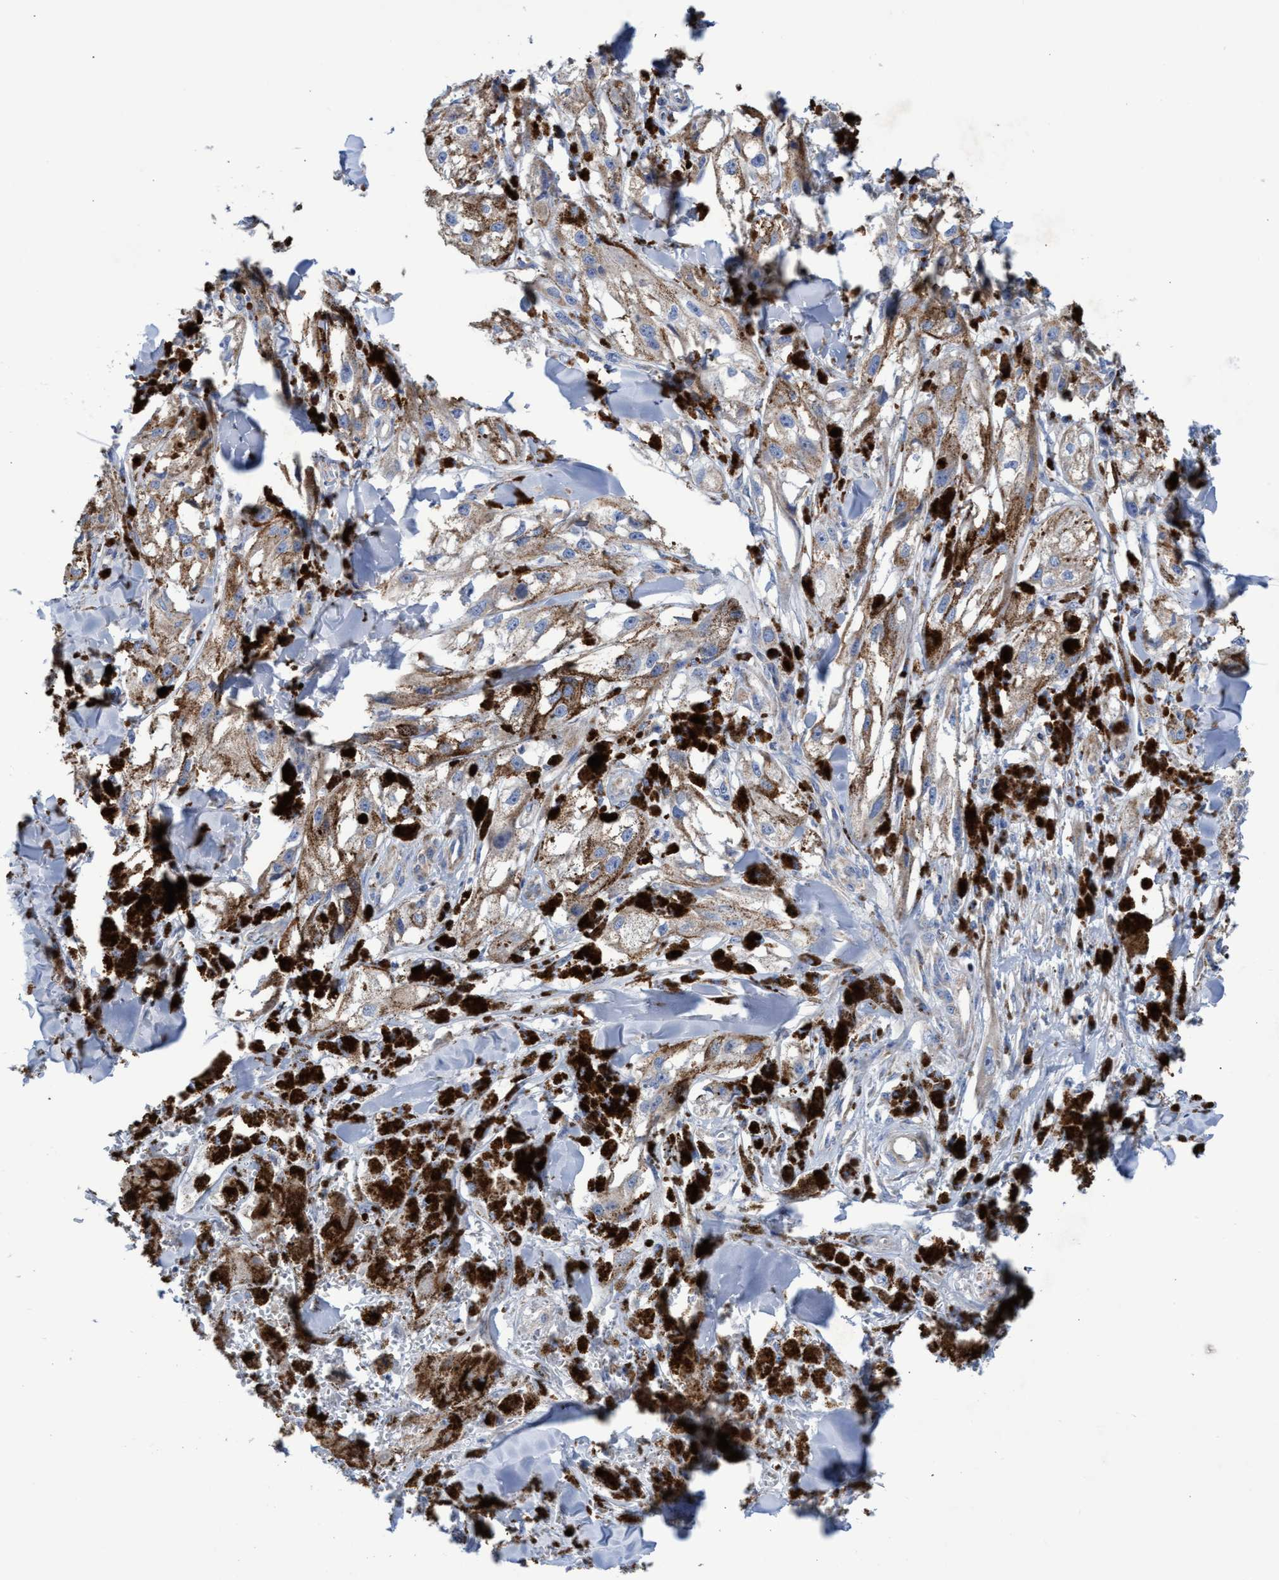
{"staining": {"intensity": "moderate", "quantity": ">75%", "location": "cytoplasmic/membranous"}, "tissue": "melanoma", "cell_type": "Tumor cells", "image_type": "cancer", "snomed": [{"axis": "morphology", "description": "Malignant melanoma, NOS"}, {"axis": "topography", "description": "Skin"}], "caption": "A brown stain labels moderate cytoplasmic/membranous expression of a protein in malignant melanoma tumor cells.", "gene": "ZNF750", "patient": {"sex": "male", "age": 88}}